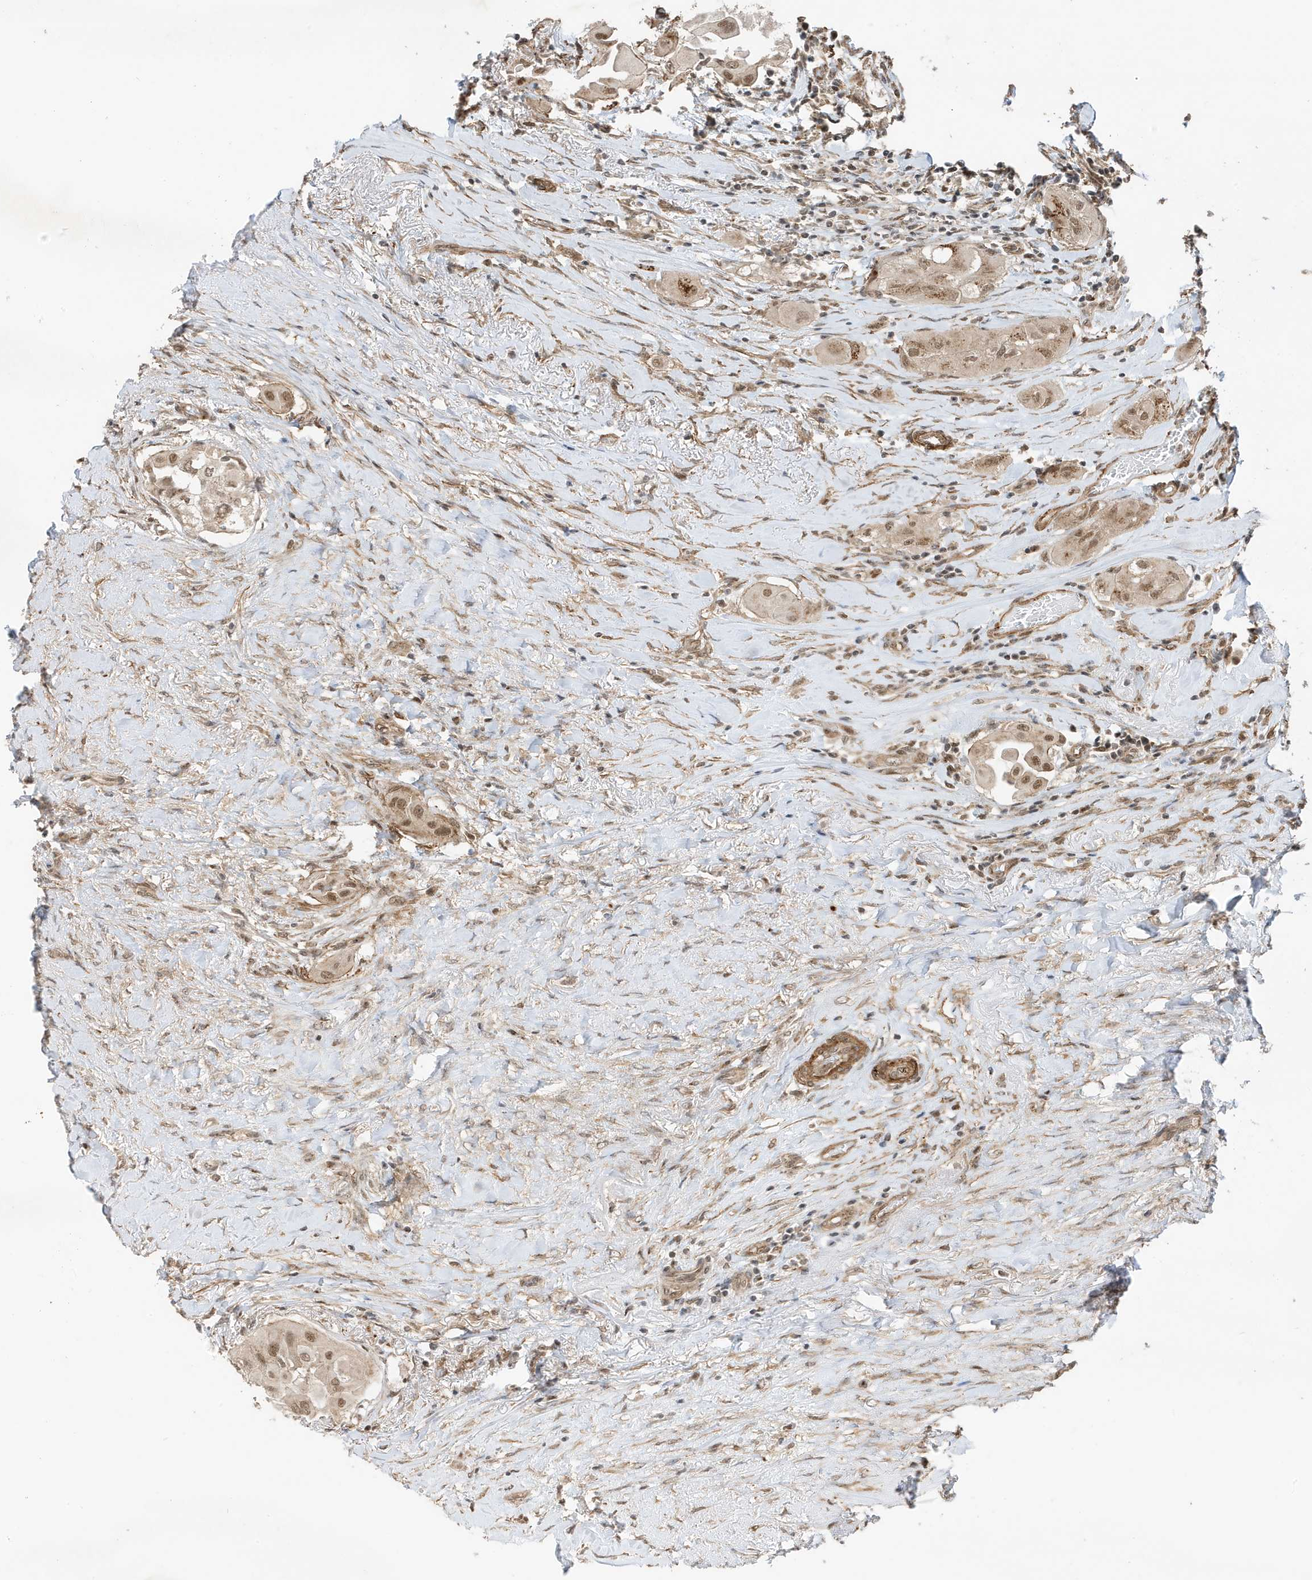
{"staining": {"intensity": "weak", "quantity": ">75%", "location": "nuclear"}, "tissue": "thyroid cancer", "cell_type": "Tumor cells", "image_type": "cancer", "snomed": [{"axis": "morphology", "description": "Papillary adenocarcinoma, NOS"}, {"axis": "topography", "description": "Thyroid gland"}], "caption": "The image exhibits staining of thyroid papillary adenocarcinoma, revealing weak nuclear protein staining (brown color) within tumor cells.", "gene": "MAST3", "patient": {"sex": "female", "age": 59}}